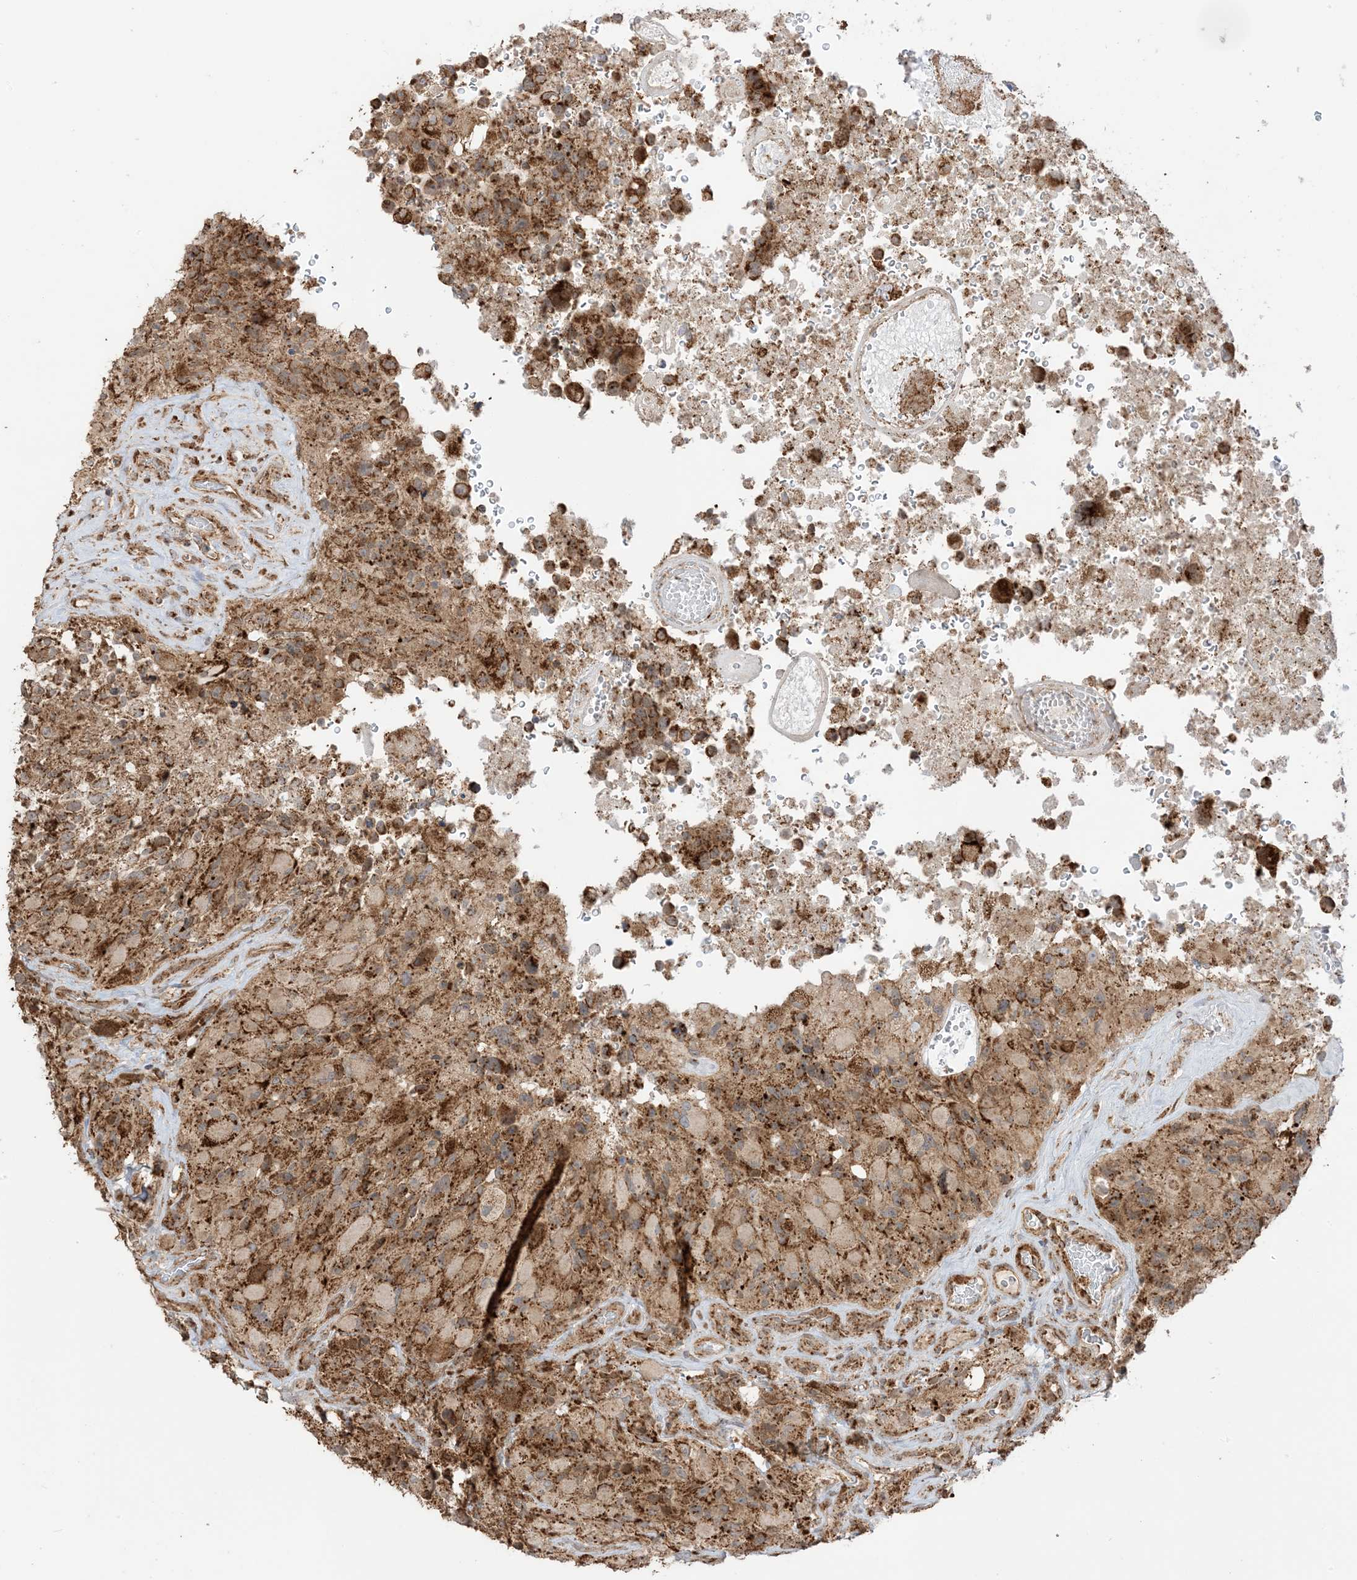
{"staining": {"intensity": "strong", "quantity": ">75%", "location": "cytoplasmic/membranous"}, "tissue": "glioma", "cell_type": "Tumor cells", "image_type": "cancer", "snomed": [{"axis": "morphology", "description": "Glioma, malignant, High grade"}, {"axis": "topography", "description": "Brain"}], "caption": "Protein analysis of malignant high-grade glioma tissue reveals strong cytoplasmic/membranous positivity in about >75% of tumor cells.", "gene": "N4BP3", "patient": {"sex": "male", "age": 69}}